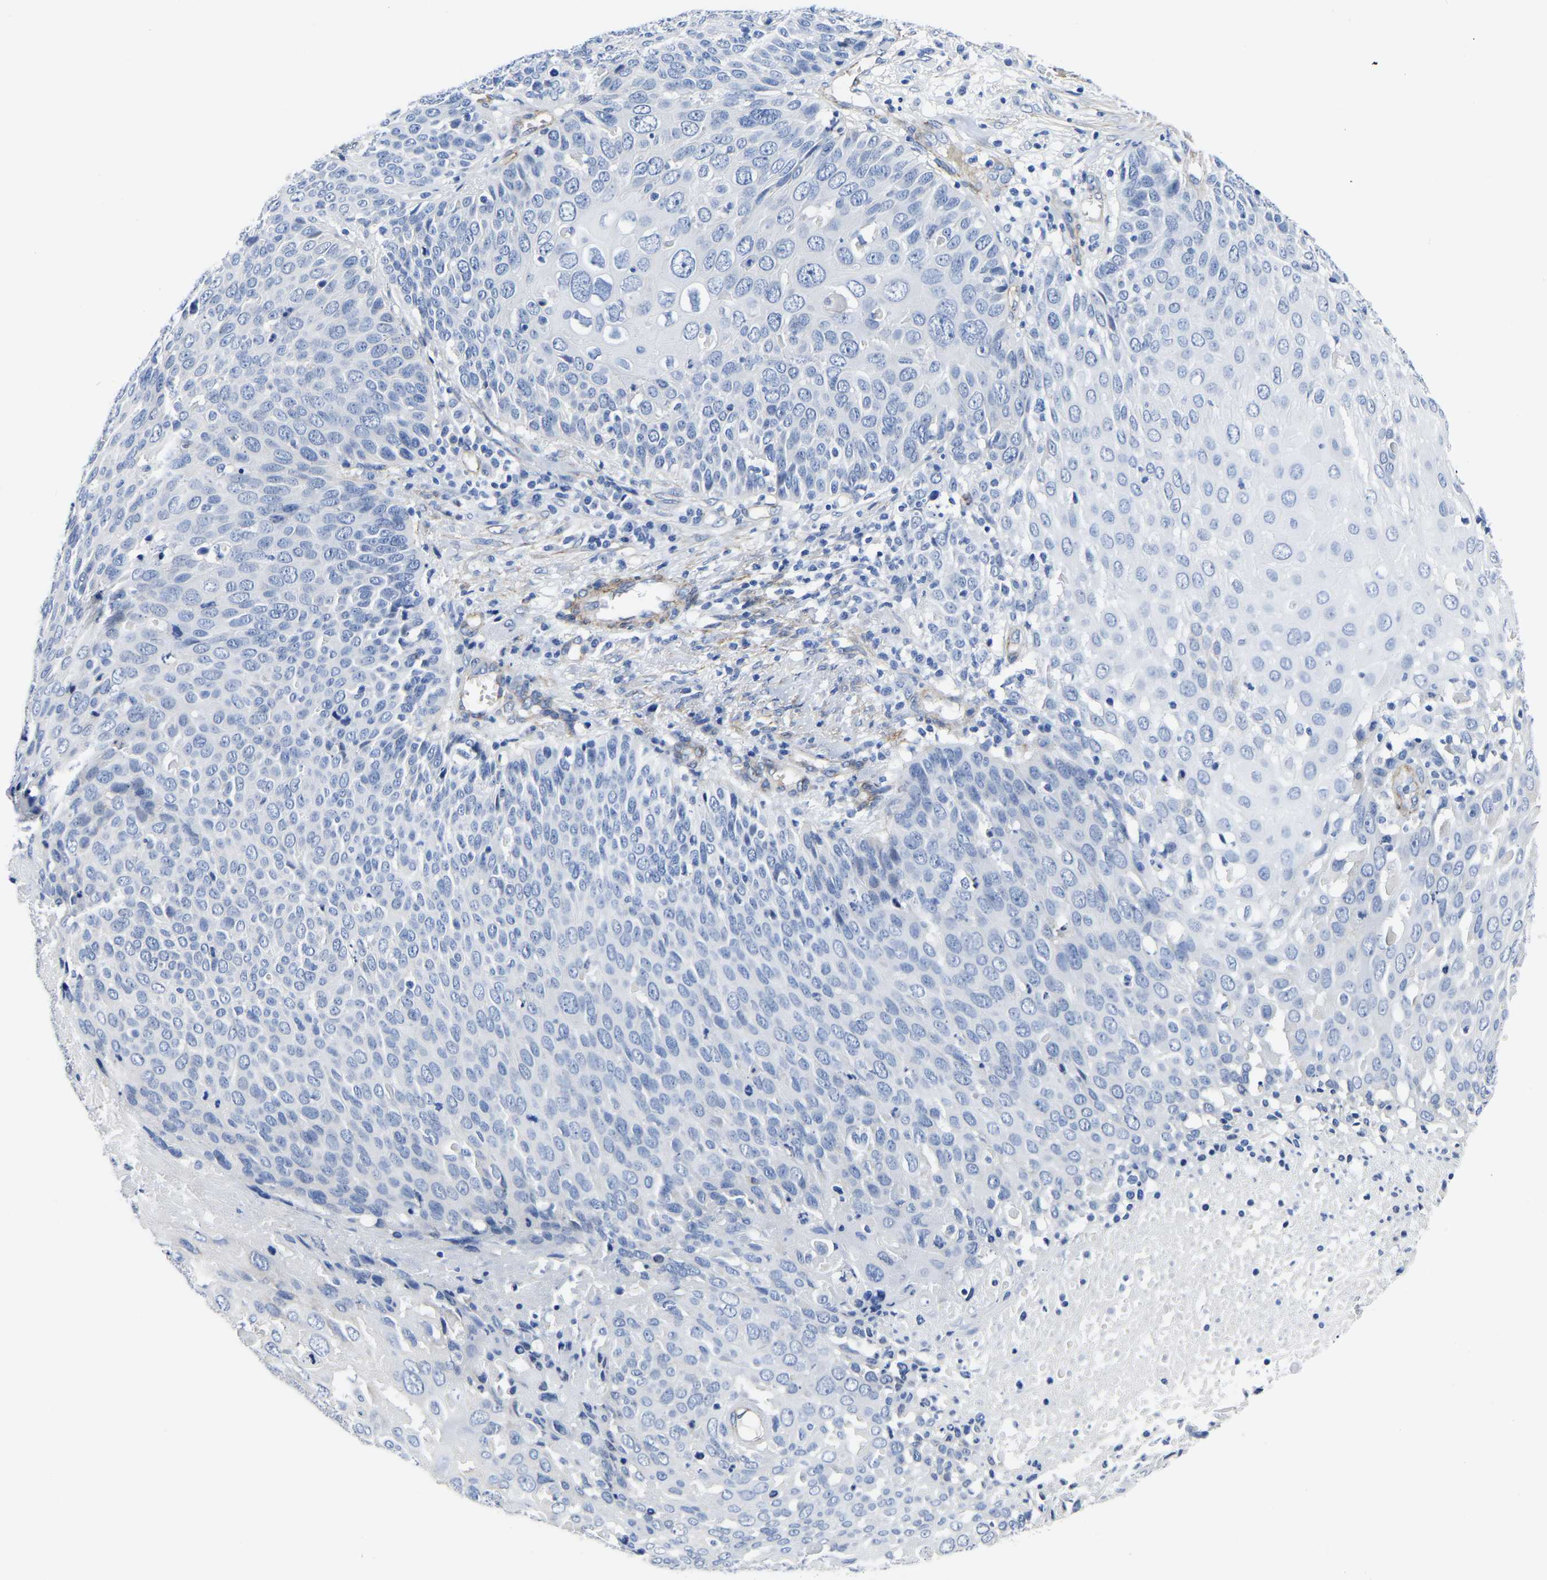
{"staining": {"intensity": "negative", "quantity": "none", "location": "none"}, "tissue": "cervical cancer", "cell_type": "Tumor cells", "image_type": "cancer", "snomed": [{"axis": "morphology", "description": "Squamous cell carcinoma, NOS"}, {"axis": "topography", "description": "Cervix"}], "caption": "The image demonstrates no significant positivity in tumor cells of squamous cell carcinoma (cervical).", "gene": "SLC45A3", "patient": {"sex": "female", "age": 74}}